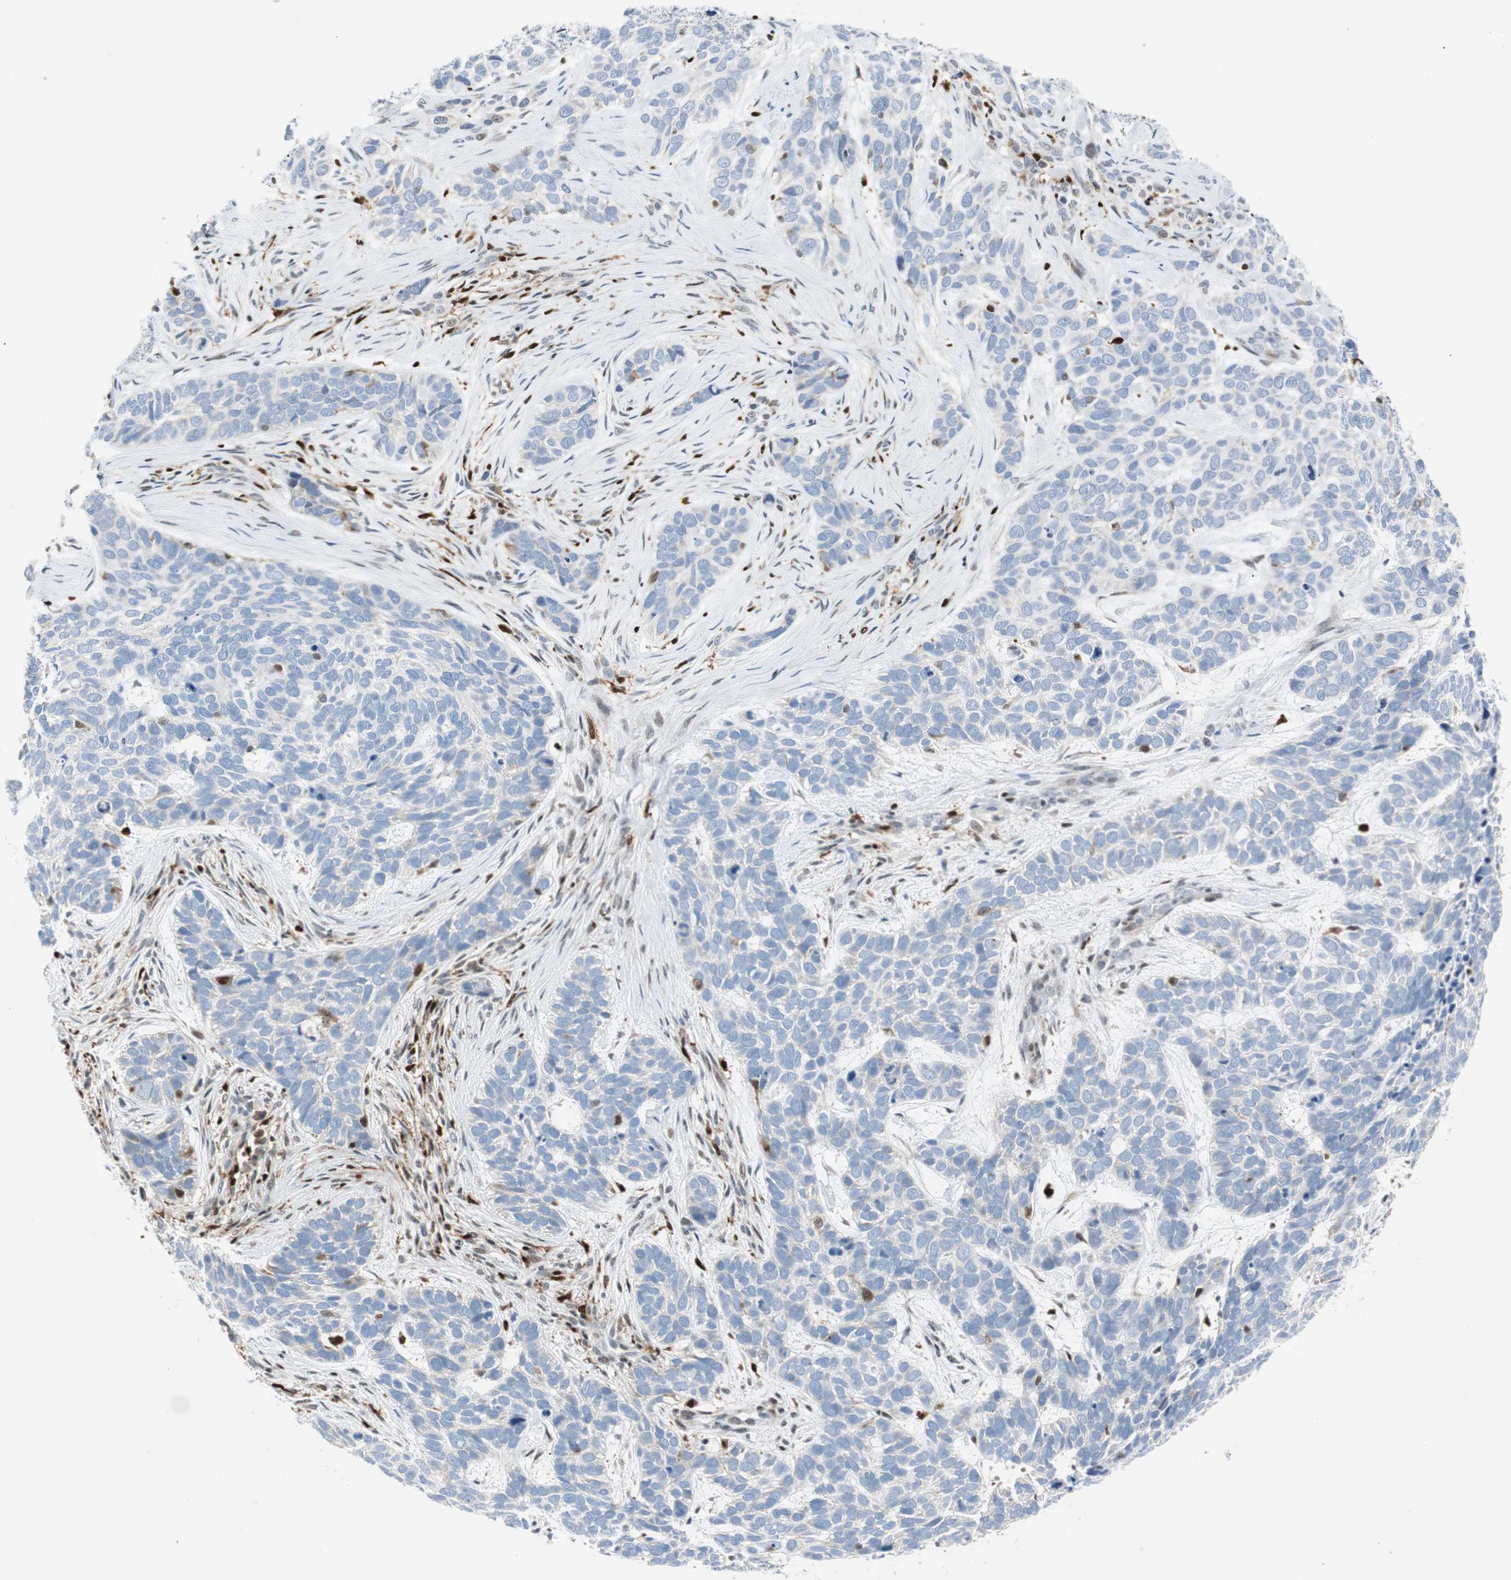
{"staining": {"intensity": "negative", "quantity": "none", "location": "none"}, "tissue": "skin cancer", "cell_type": "Tumor cells", "image_type": "cancer", "snomed": [{"axis": "morphology", "description": "Basal cell carcinoma"}, {"axis": "topography", "description": "Skin"}], "caption": "Immunohistochemistry image of neoplastic tissue: skin cancer (basal cell carcinoma) stained with DAB displays no significant protein positivity in tumor cells. (DAB (3,3'-diaminobenzidine) immunohistochemistry (IHC), high magnification).", "gene": "RGS10", "patient": {"sex": "male", "age": 87}}